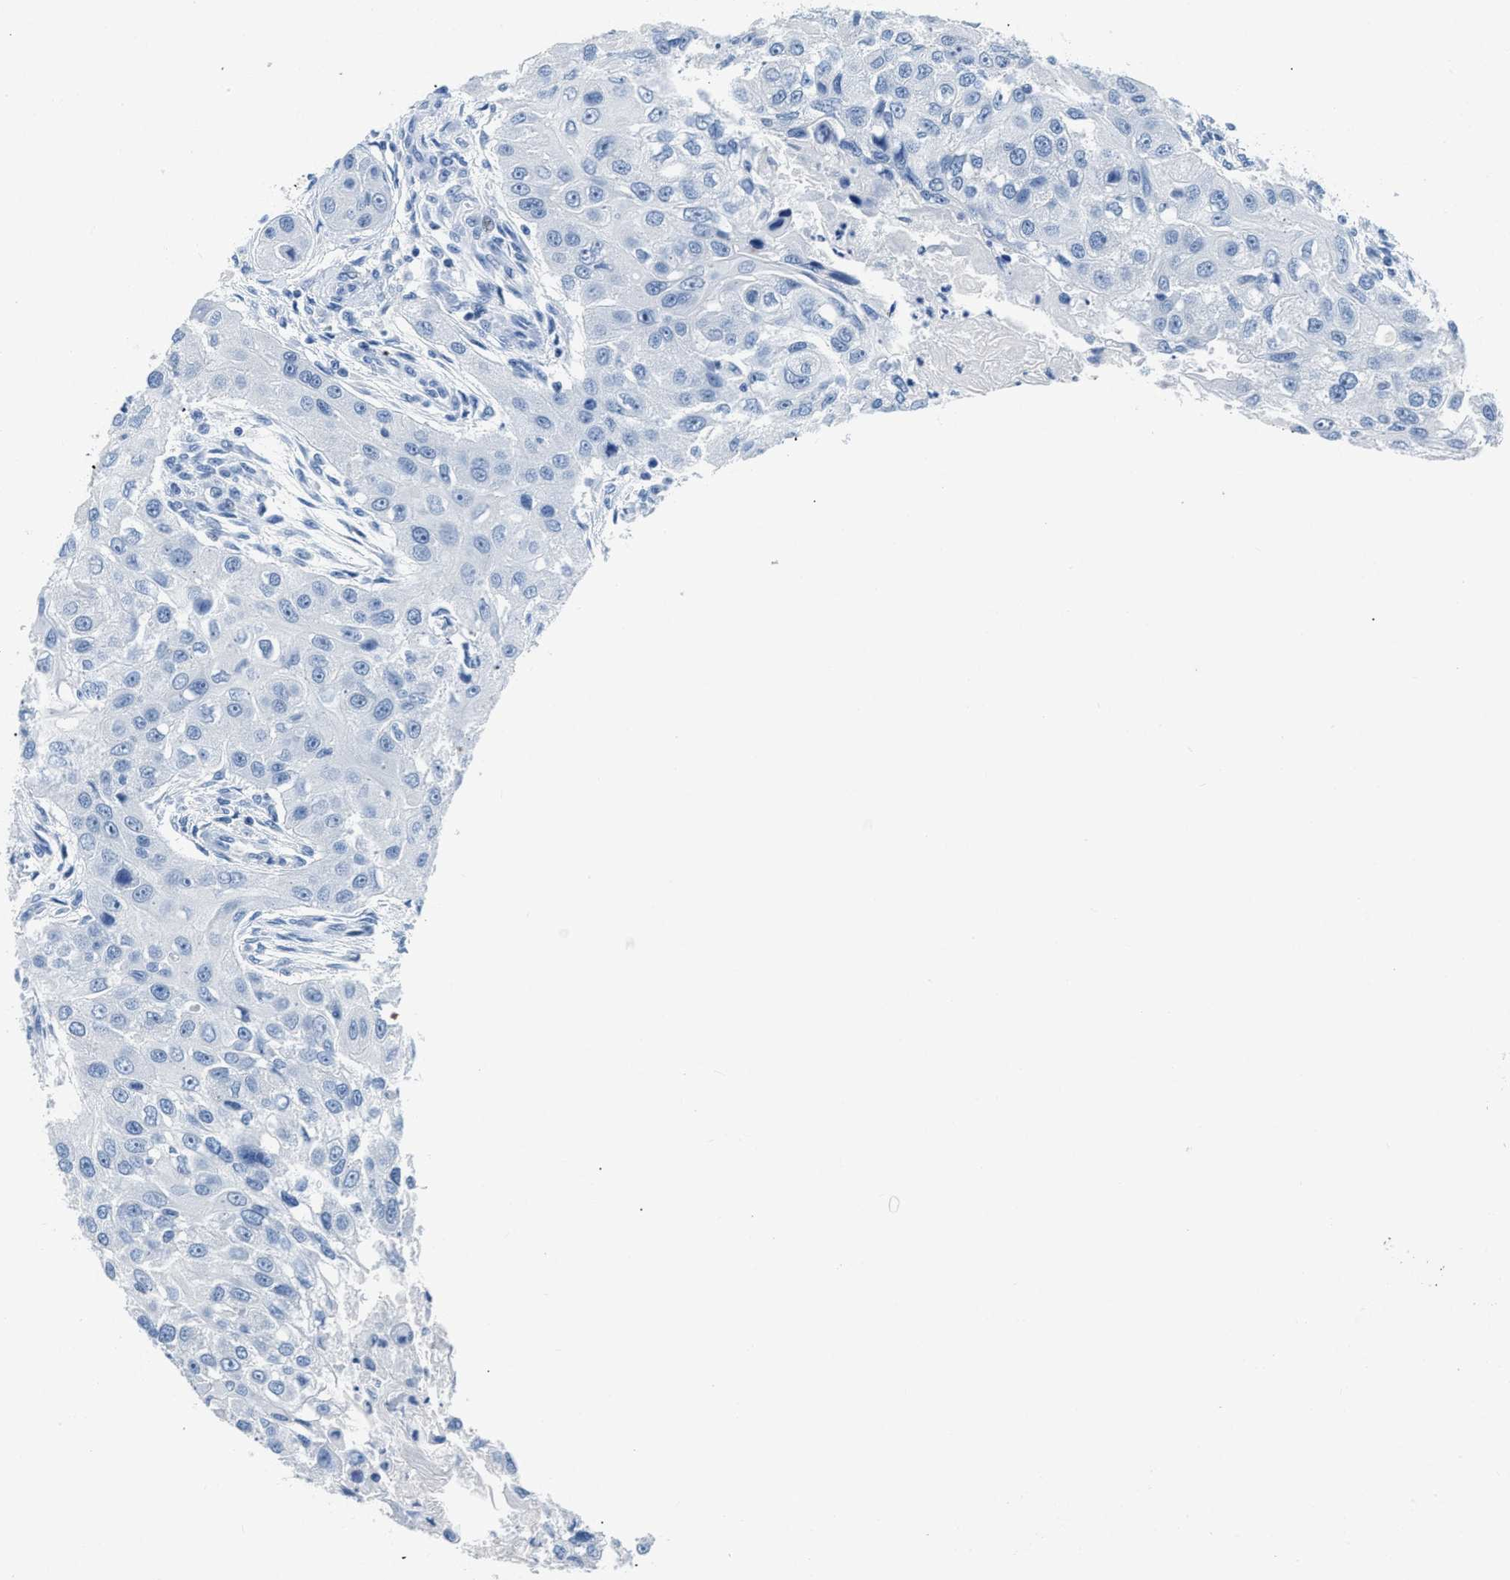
{"staining": {"intensity": "negative", "quantity": "none", "location": "none"}, "tissue": "head and neck cancer", "cell_type": "Tumor cells", "image_type": "cancer", "snomed": [{"axis": "morphology", "description": "Normal tissue, NOS"}, {"axis": "morphology", "description": "Squamous cell carcinoma, NOS"}, {"axis": "topography", "description": "Skeletal muscle"}, {"axis": "topography", "description": "Head-Neck"}], "caption": "IHC photomicrograph of squamous cell carcinoma (head and neck) stained for a protein (brown), which displays no positivity in tumor cells.", "gene": "NFATC2", "patient": {"sex": "male", "age": 51}}